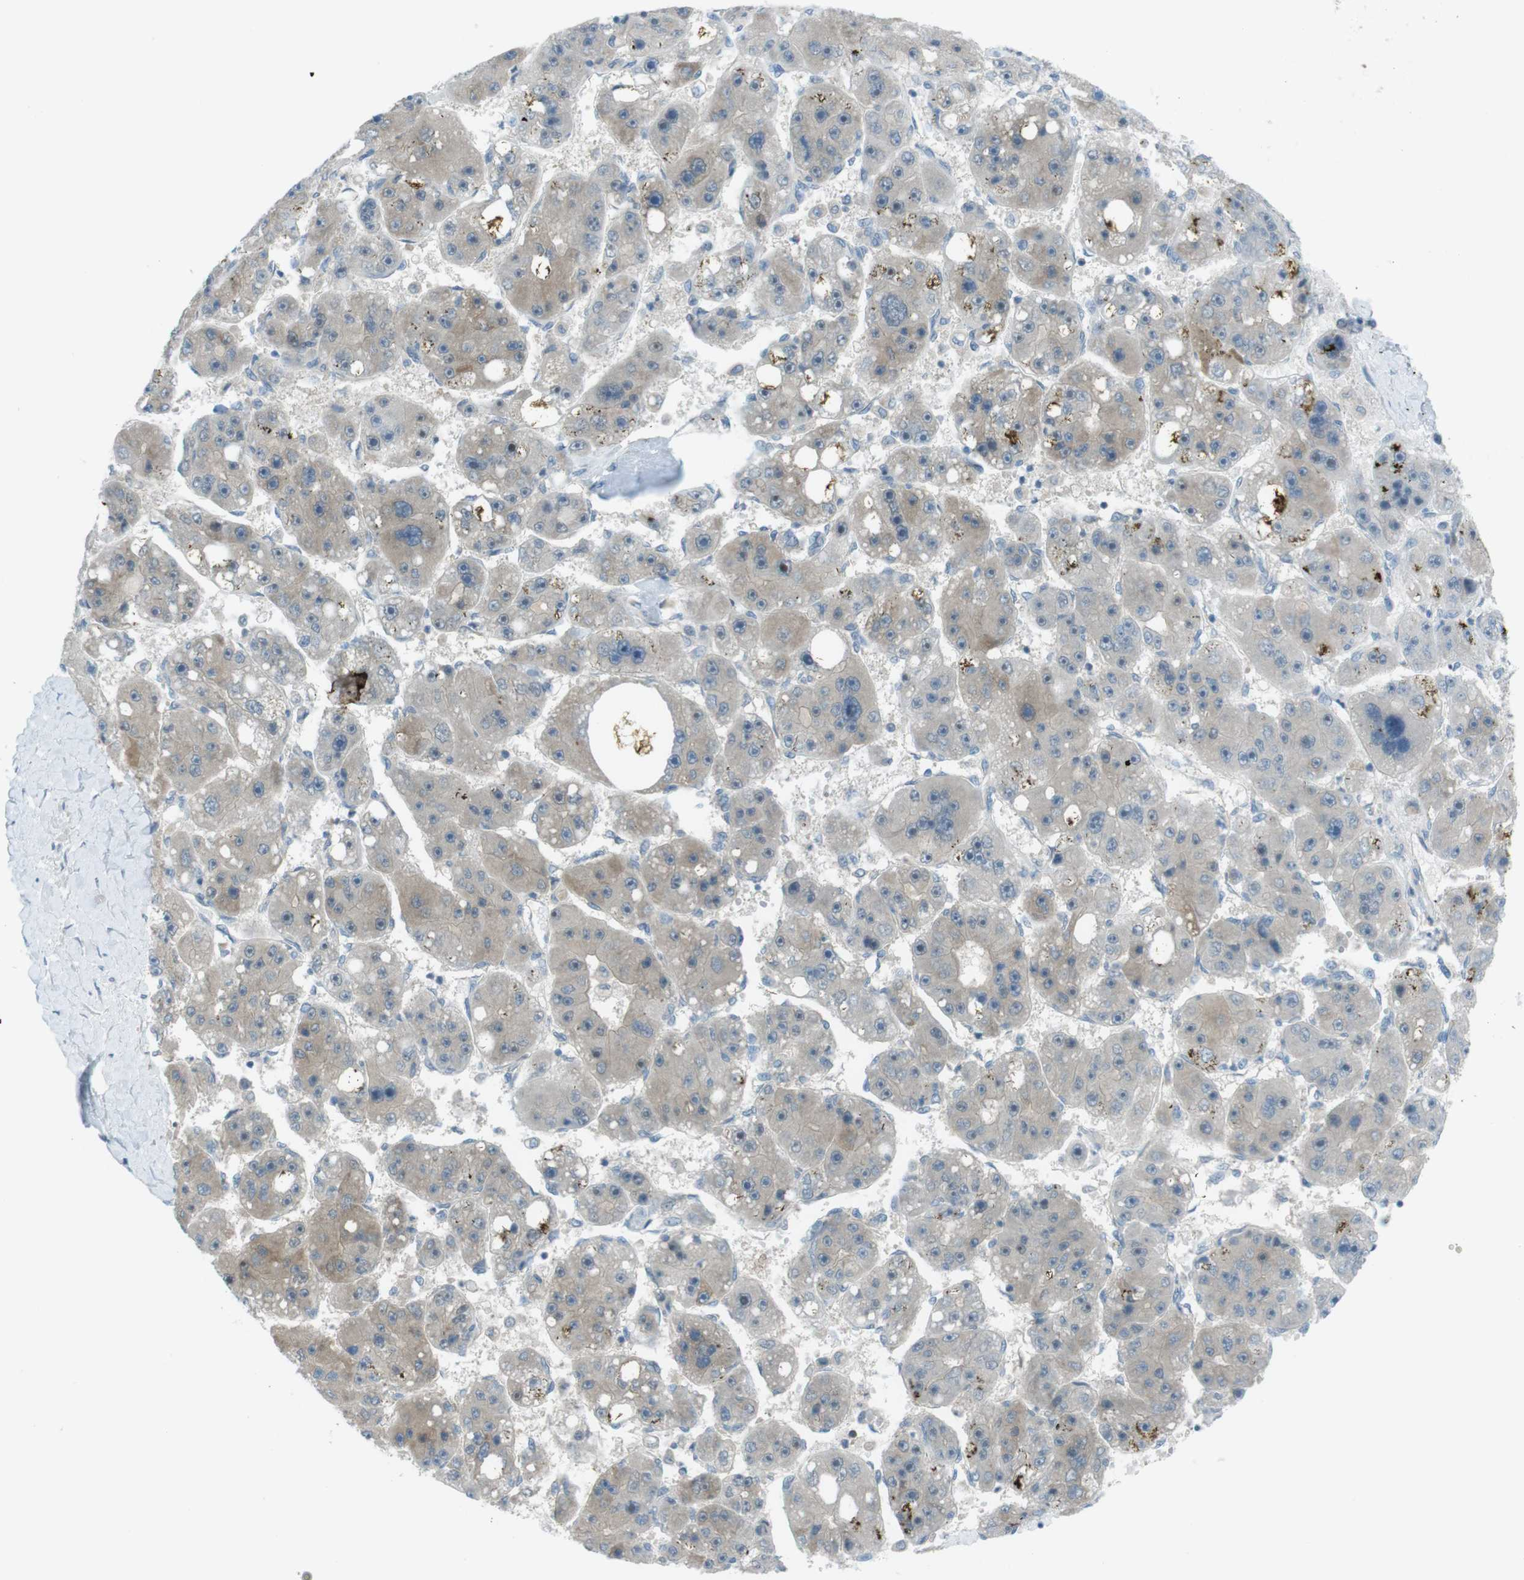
{"staining": {"intensity": "negative", "quantity": "none", "location": "none"}, "tissue": "liver cancer", "cell_type": "Tumor cells", "image_type": "cancer", "snomed": [{"axis": "morphology", "description": "Carcinoma, Hepatocellular, NOS"}, {"axis": "topography", "description": "Liver"}], "caption": "Tumor cells show no significant positivity in liver cancer (hepatocellular carcinoma). (Immunohistochemistry (ihc), brightfield microscopy, high magnification).", "gene": "ZDHHC20", "patient": {"sex": "female", "age": 61}}